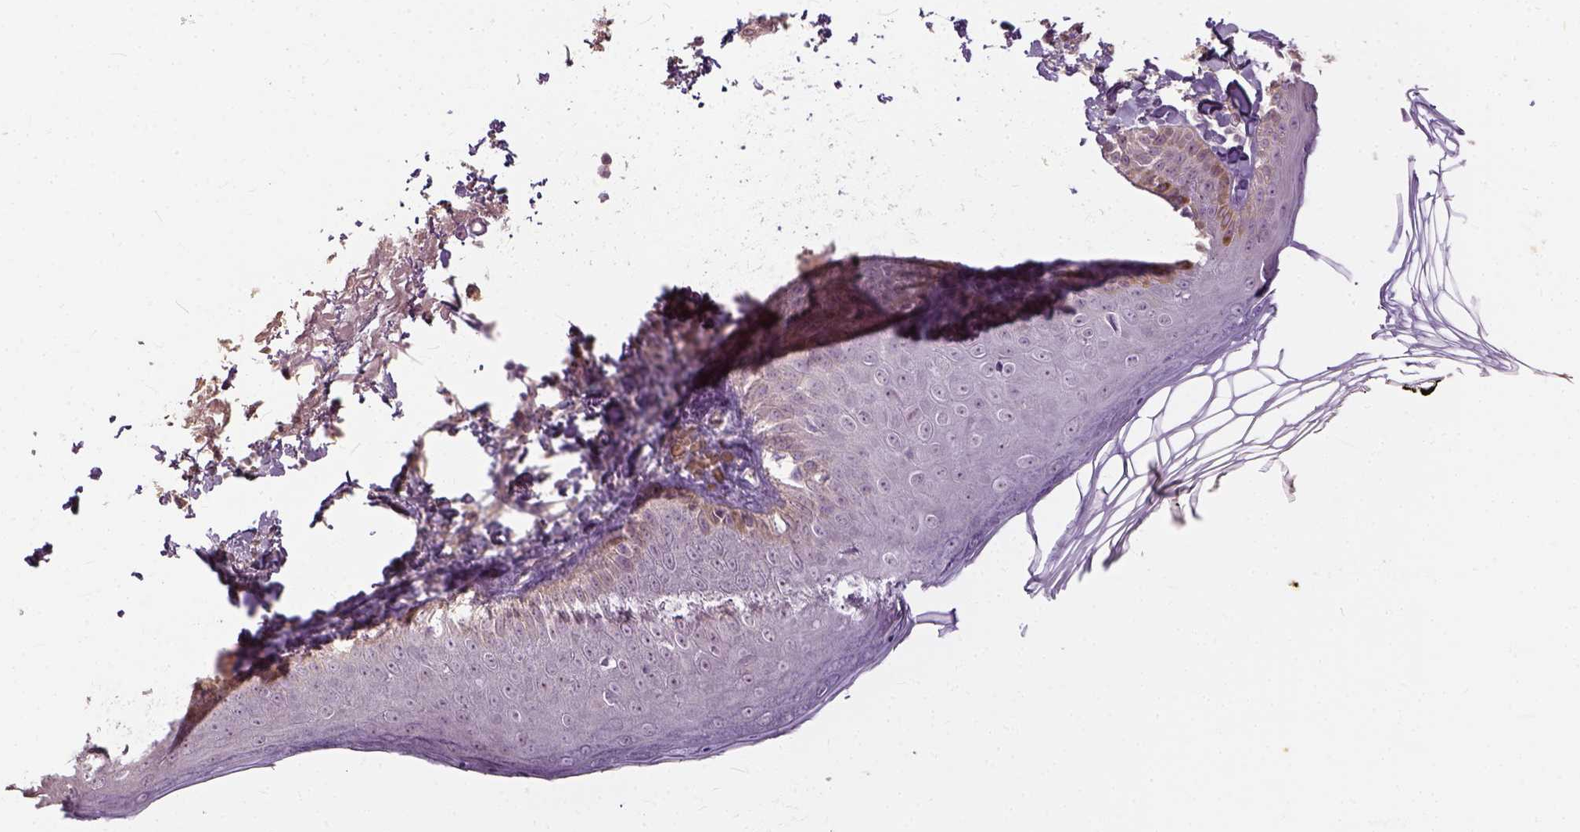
{"staining": {"intensity": "negative", "quantity": "none", "location": "none"}, "tissue": "skin", "cell_type": "Fibroblasts", "image_type": "normal", "snomed": [{"axis": "morphology", "description": "Normal tissue, NOS"}, {"axis": "topography", "description": "Skin"}], "caption": "Immunohistochemistry (IHC) of benign human skin demonstrates no expression in fibroblasts.", "gene": "ANO2", "patient": {"sex": "male", "age": 76}}